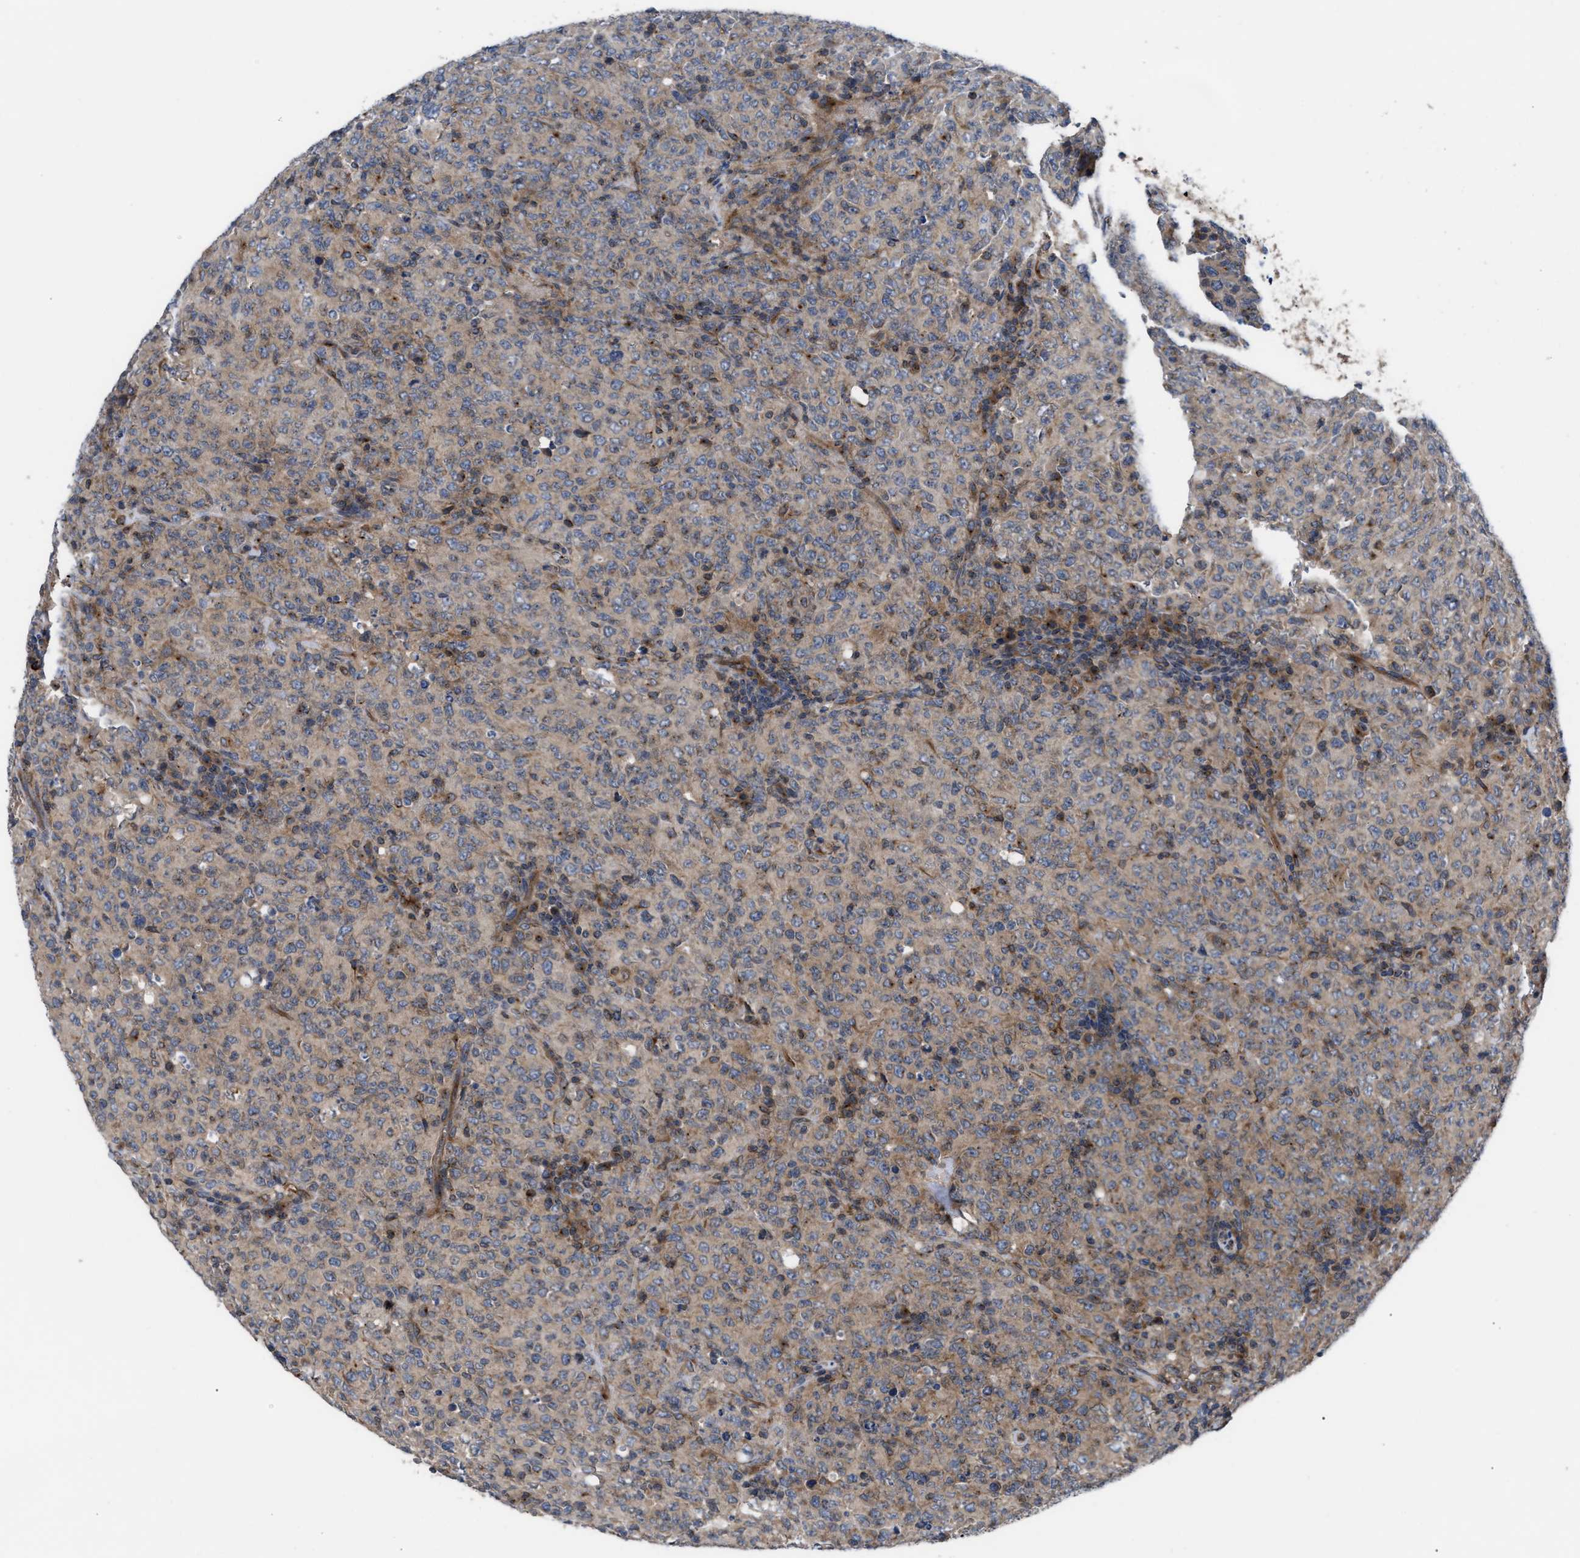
{"staining": {"intensity": "weak", "quantity": "25%-75%", "location": "cytoplasmic/membranous"}, "tissue": "lymphoma", "cell_type": "Tumor cells", "image_type": "cancer", "snomed": [{"axis": "morphology", "description": "Malignant lymphoma, non-Hodgkin's type, High grade"}, {"axis": "topography", "description": "Tonsil"}], "caption": "Immunohistochemistry of human high-grade malignant lymphoma, non-Hodgkin's type shows low levels of weak cytoplasmic/membranous staining in approximately 25%-75% of tumor cells.", "gene": "LAPTM4B", "patient": {"sex": "female", "age": 36}}